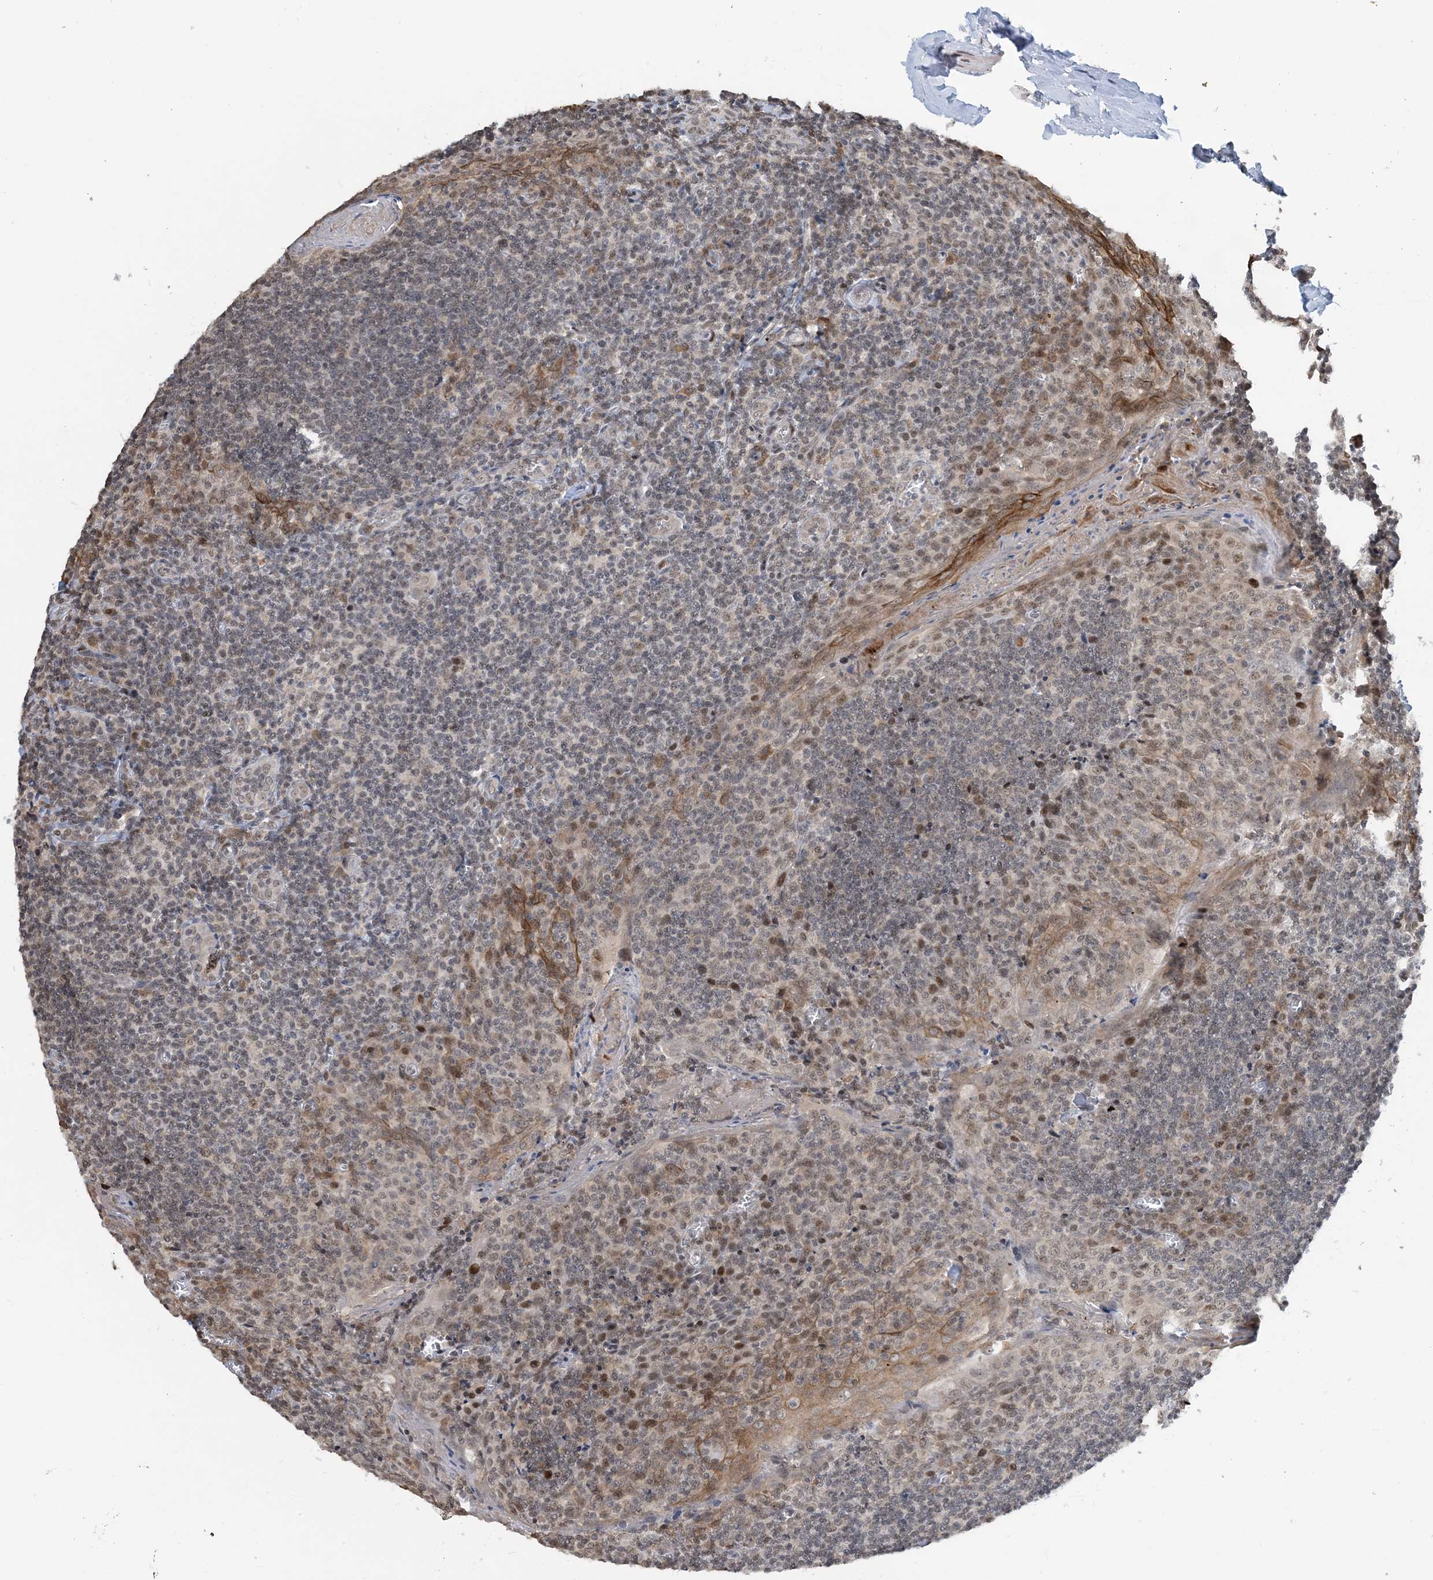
{"staining": {"intensity": "weak", "quantity": ">75%", "location": "nuclear"}, "tissue": "tonsil", "cell_type": "Germinal center cells", "image_type": "normal", "snomed": [{"axis": "morphology", "description": "Normal tissue, NOS"}, {"axis": "topography", "description": "Tonsil"}], "caption": "Weak nuclear positivity is seen in approximately >75% of germinal center cells in unremarkable tonsil. (DAB = brown stain, brightfield microscopy at high magnification).", "gene": "ACYP2", "patient": {"sex": "male", "age": 27}}